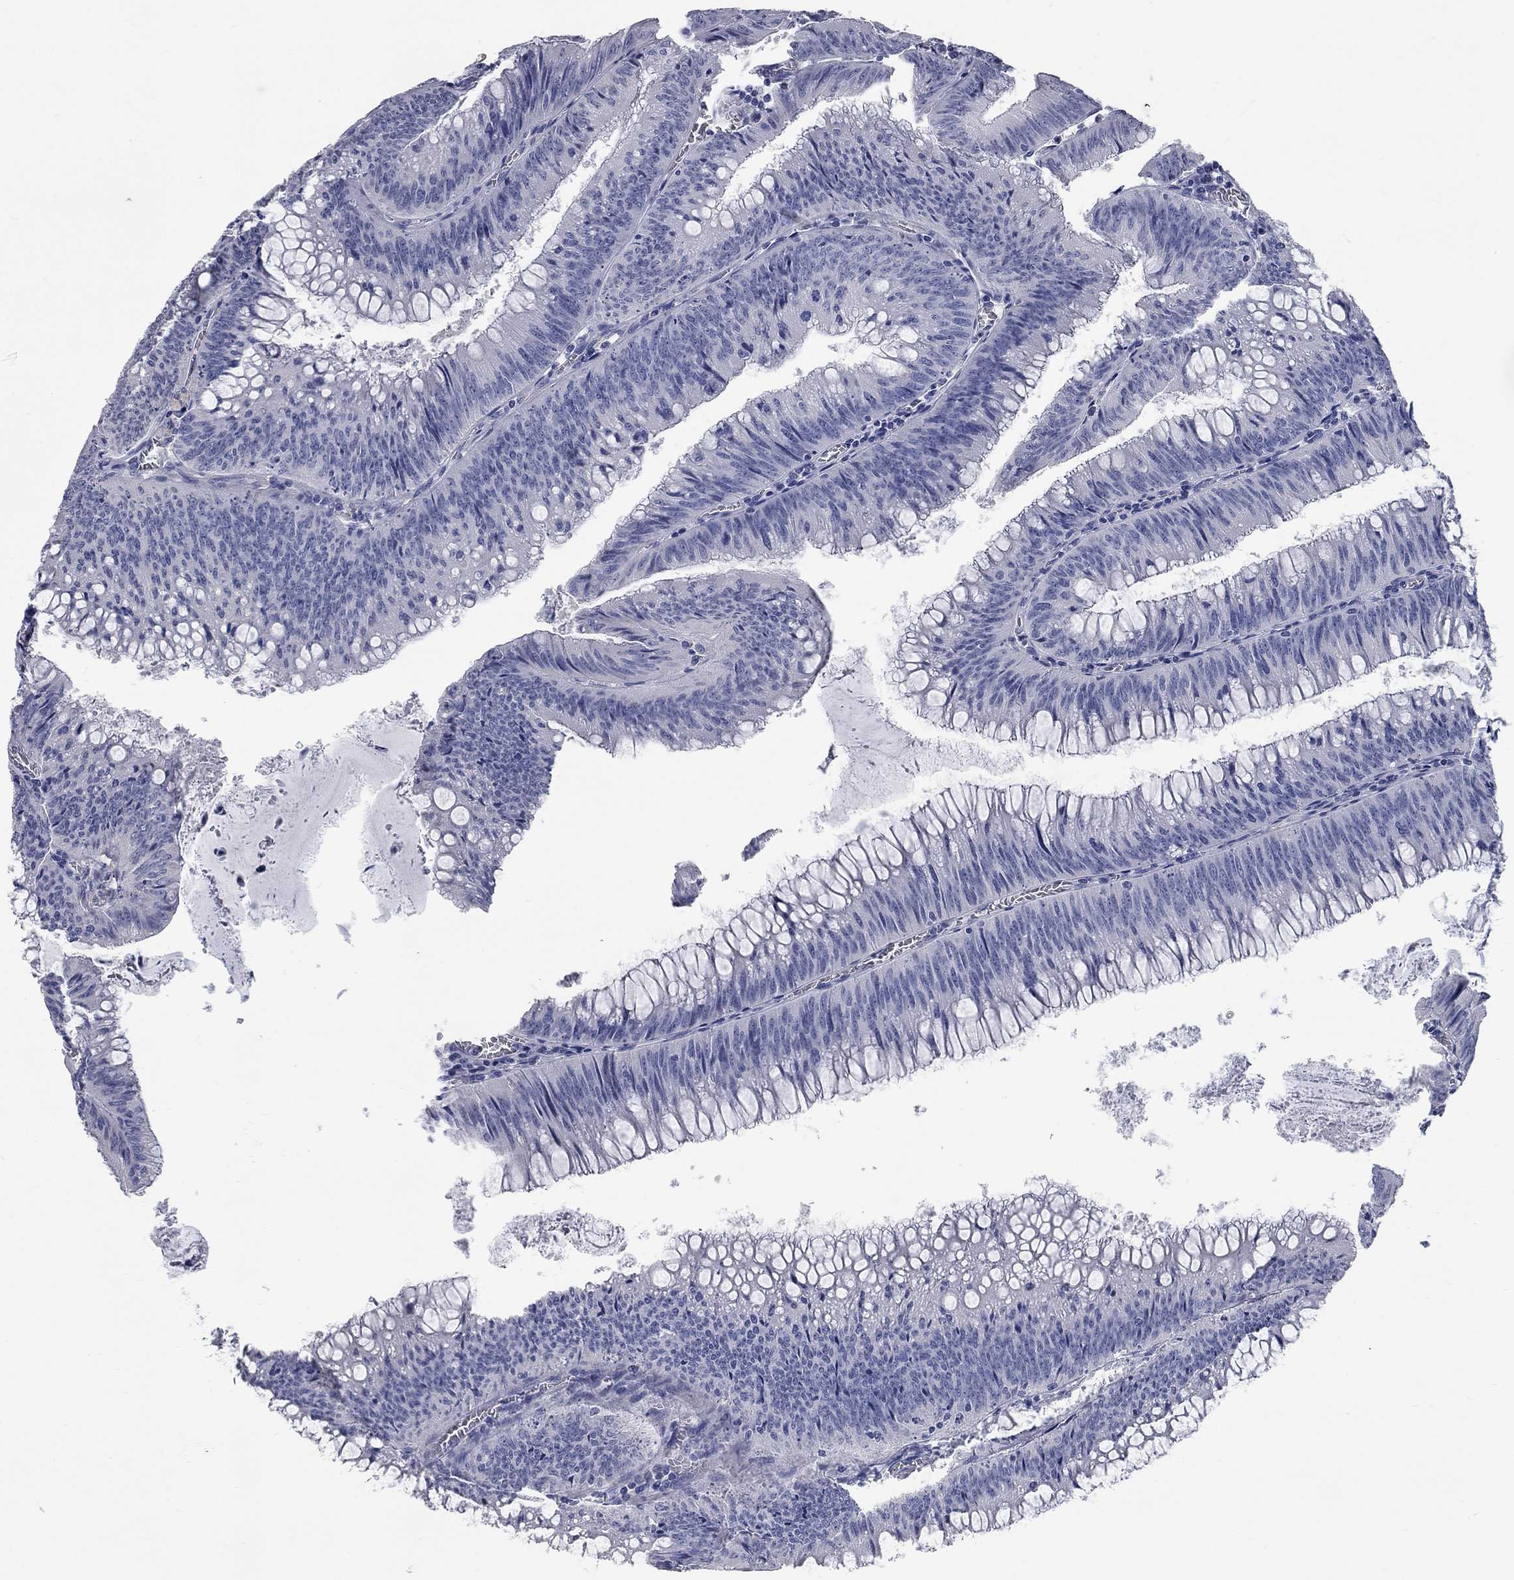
{"staining": {"intensity": "negative", "quantity": "none", "location": "none"}, "tissue": "colorectal cancer", "cell_type": "Tumor cells", "image_type": "cancer", "snomed": [{"axis": "morphology", "description": "Adenocarcinoma, NOS"}, {"axis": "topography", "description": "Rectum"}], "caption": "This micrograph is of colorectal cancer stained with immunohistochemistry (IHC) to label a protein in brown with the nuclei are counter-stained blue. There is no expression in tumor cells. (Immunohistochemistry, brightfield microscopy, high magnification).", "gene": "SYT12", "patient": {"sex": "female", "age": 72}}